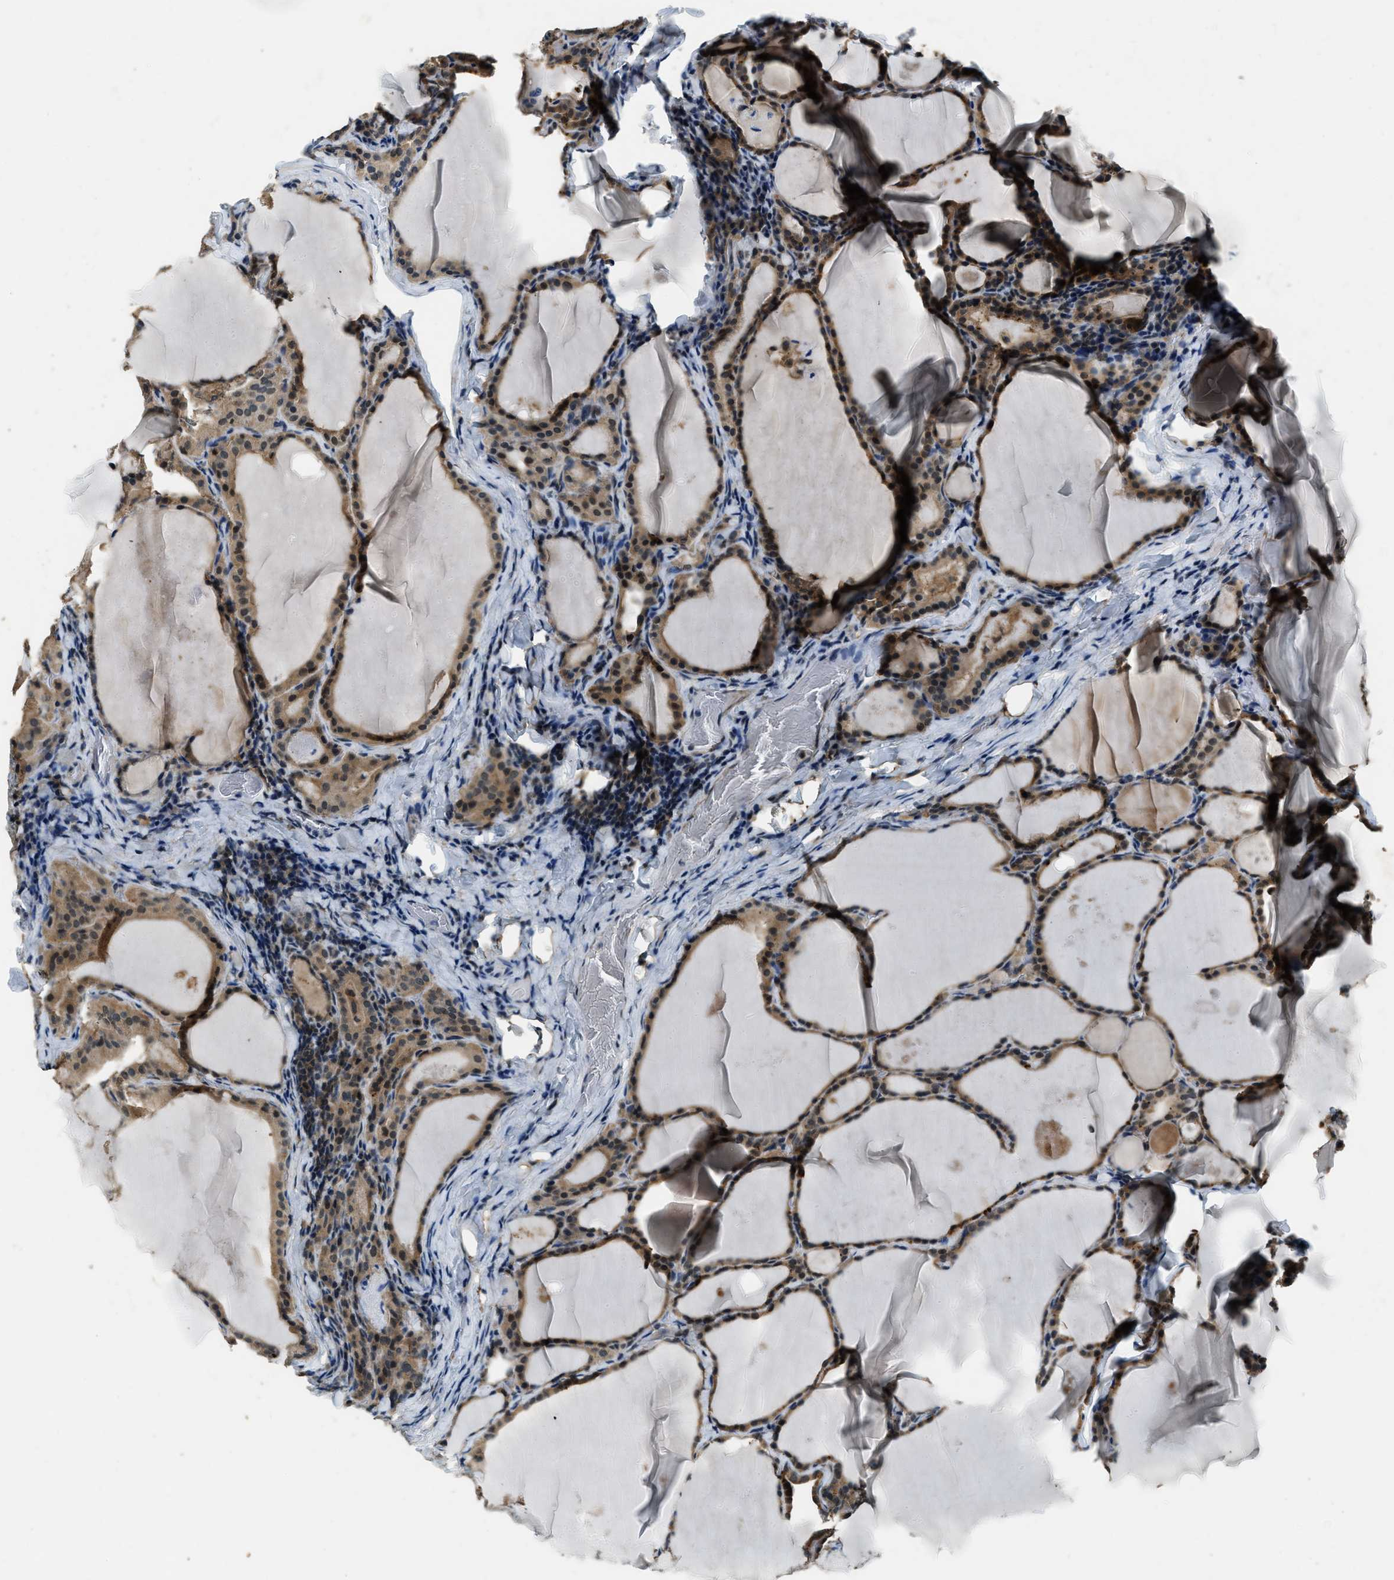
{"staining": {"intensity": "moderate", "quantity": ">75%", "location": "cytoplasmic/membranous,nuclear"}, "tissue": "thyroid cancer", "cell_type": "Tumor cells", "image_type": "cancer", "snomed": [{"axis": "morphology", "description": "Papillary adenocarcinoma, NOS"}, {"axis": "topography", "description": "Thyroid gland"}], "caption": "This photomicrograph shows immunohistochemistry staining of thyroid cancer (papillary adenocarcinoma), with medium moderate cytoplasmic/membranous and nuclear expression in about >75% of tumor cells.", "gene": "NUDCD3", "patient": {"sex": "female", "age": 42}}